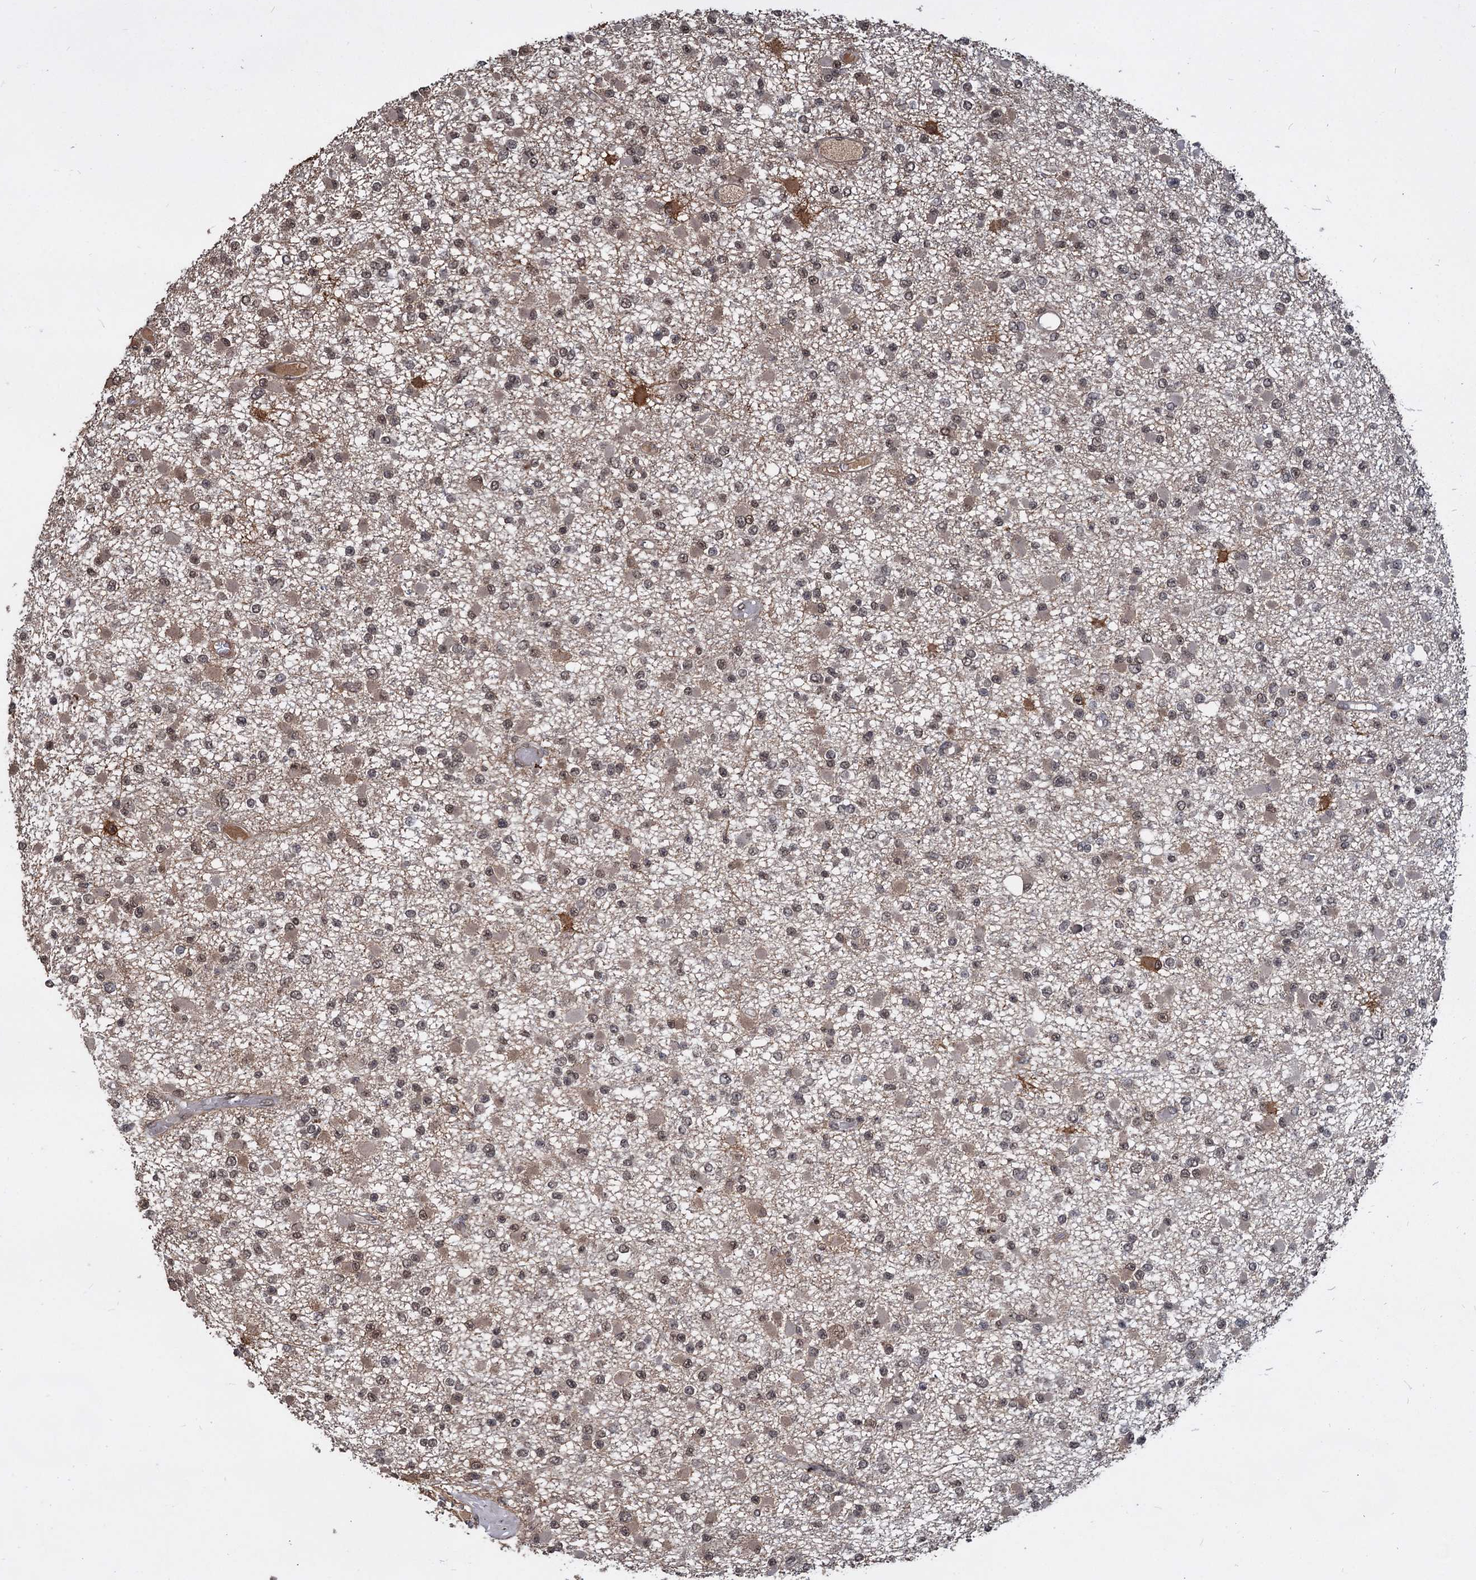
{"staining": {"intensity": "weak", "quantity": ">75%", "location": "cytoplasmic/membranous,nuclear"}, "tissue": "glioma", "cell_type": "Tumor cells", "image_type": "cancer", "snomed": [{"axis": "morphology", "description": "Glioma, malignant, Low grade"}, {"axis": "topography", "description": "Brain"}], "caption": "Glioma was stained to show a protein in brown. There is low levels of weak cytoplasmic/membranous and nuclear expression in about >75% of tumor cells.", "gene": "FAM216B", "patient": {"sex": "female", "age": 22}}